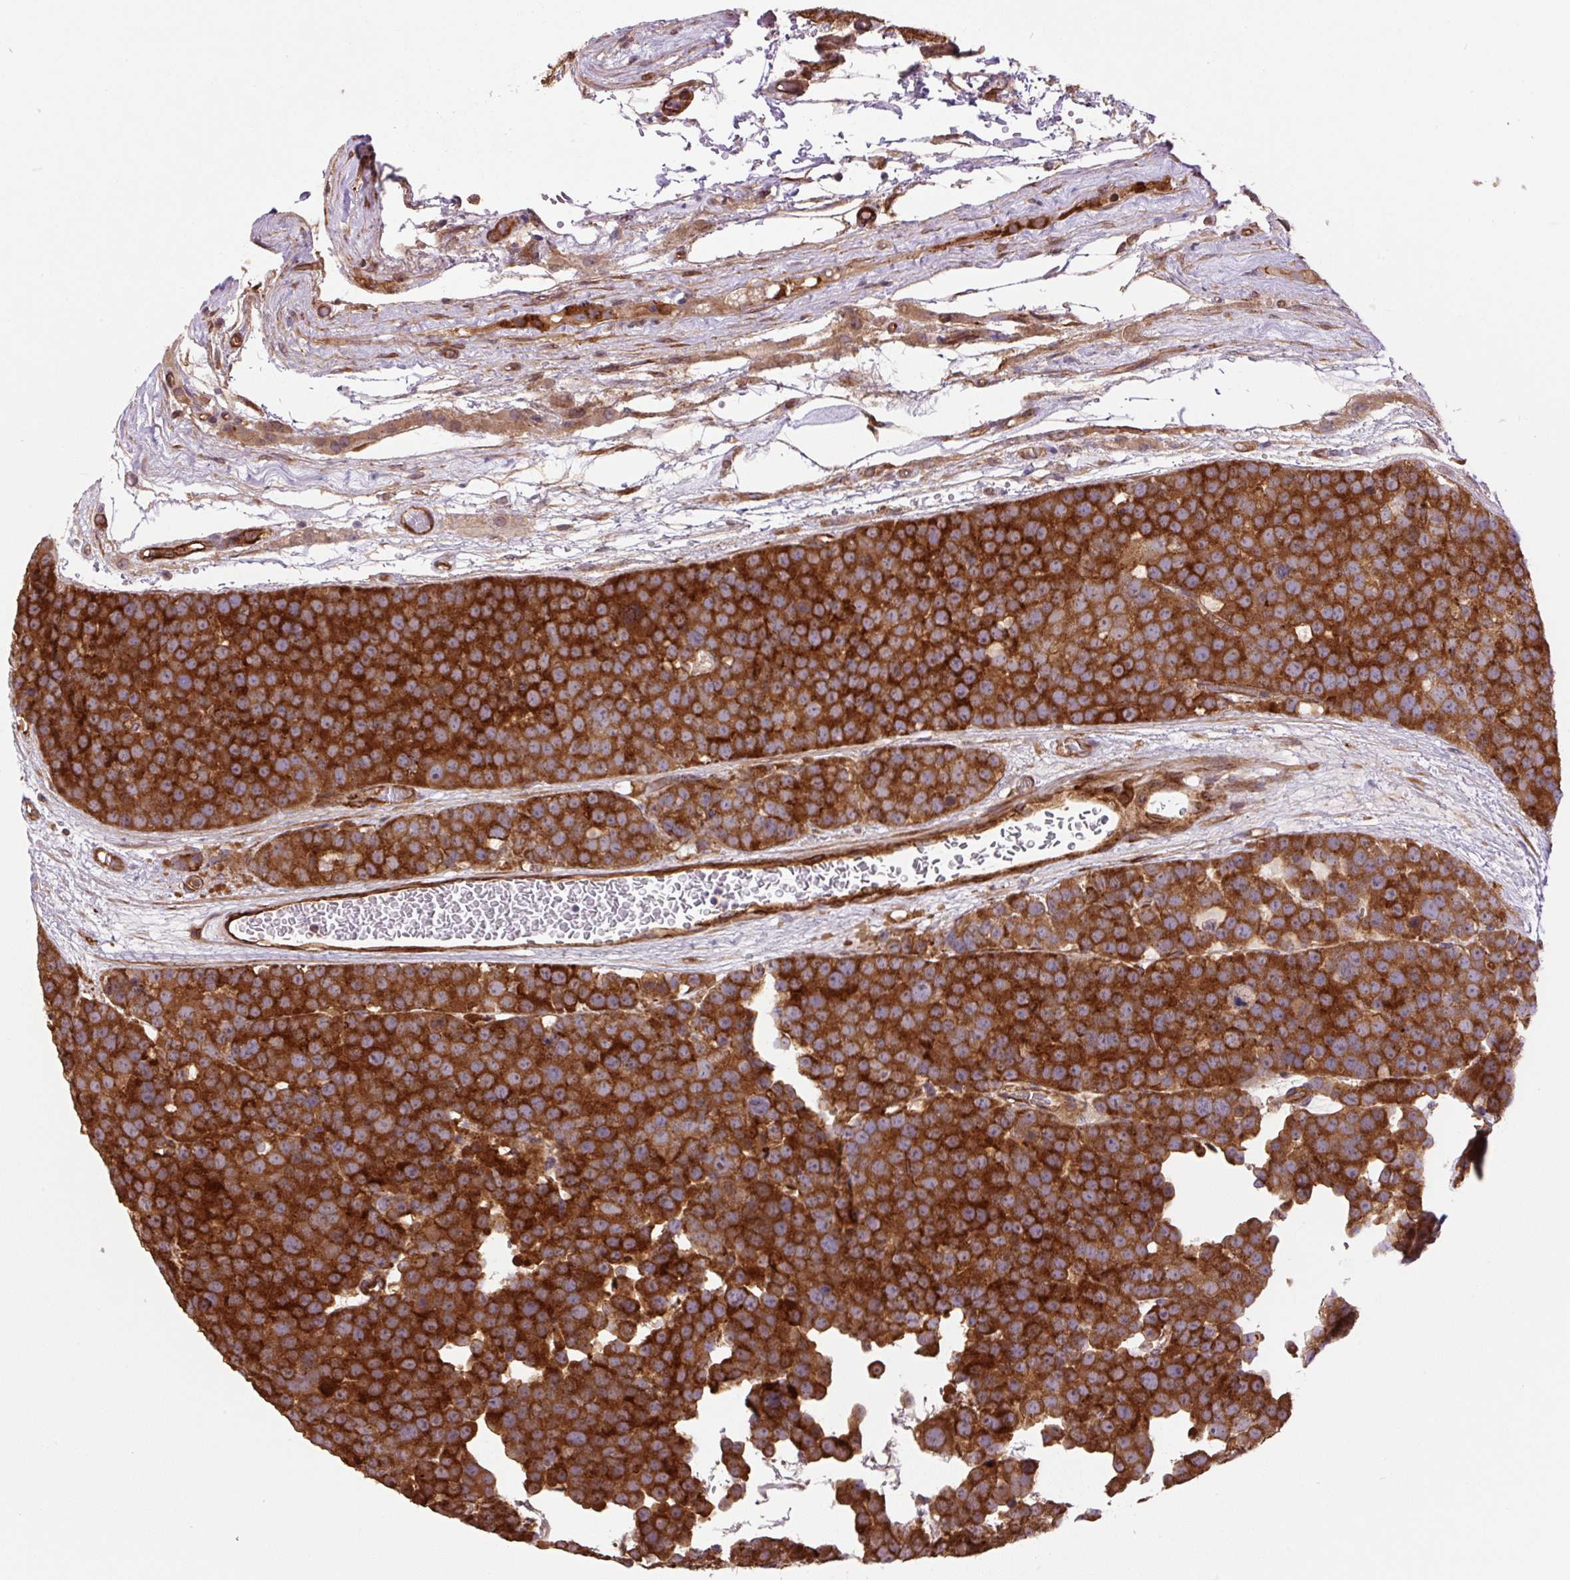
{"staining": {"intensity": "strong", "quantity": ">75%", "location": "cytoplasmic/membranous"}, "tissue": "testis cancer", "cell_type": "Tumor cells", "image_type": "cancer", "snomed": [{"axis": "morphology", "description": "Seminoma, NOS"}, {"axis": "topography", "description": "Testis"}], "caption": "Tumor cells exhibit high levels of strong cytoplasmic/membranous positivity in about >75% of cells in human testis cancer (seminoma). Immunohistochemistry (ihc) stains the protein of interest in brown and the nuclei are stained blue.", "gene": "SEPTIN10", "patient": {"sex": "male", "age": 71}}